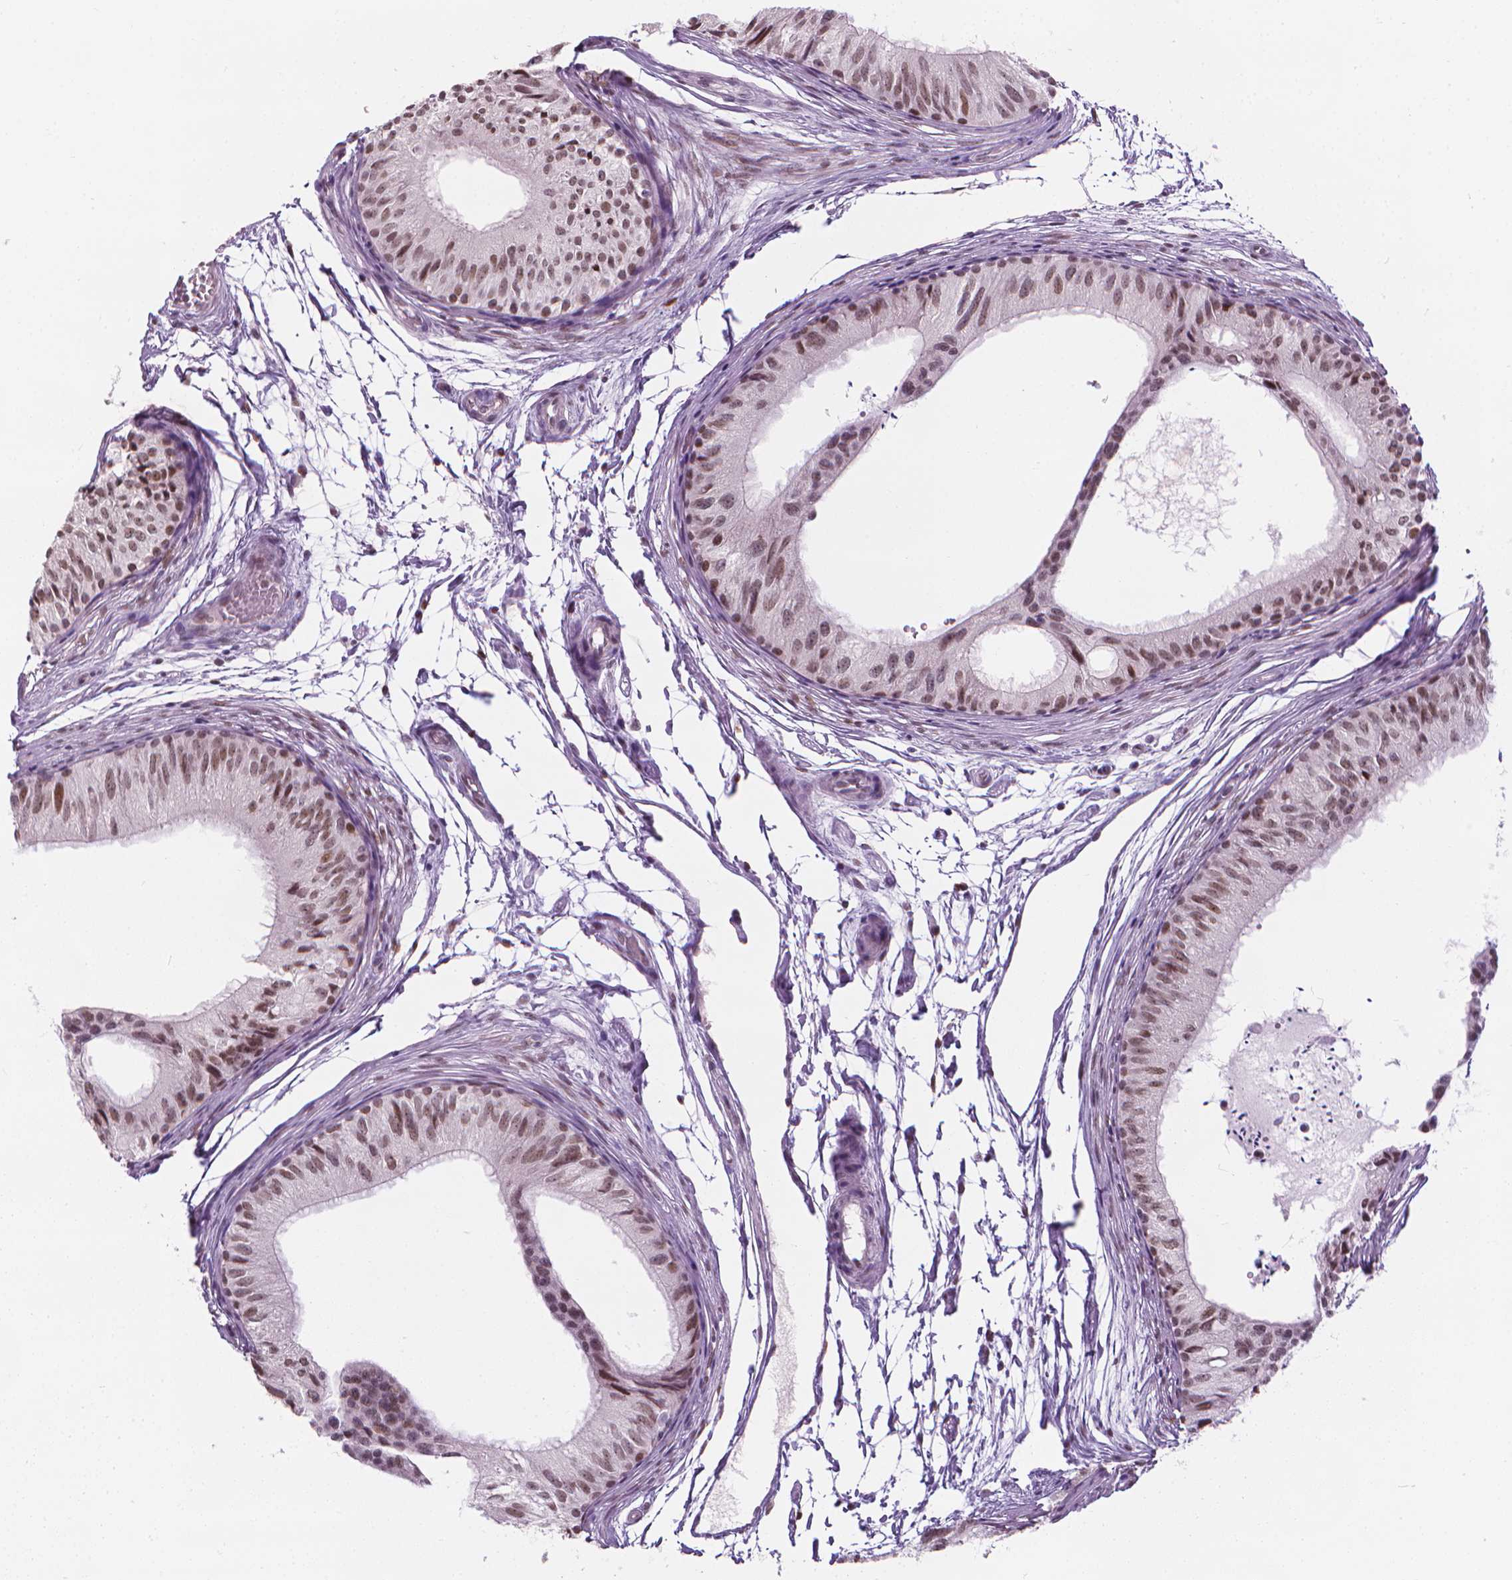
{"staining": {"intensity": "moderate", "quantity": ">75%", "location": "nuclear"}, "tissue": "epididymis", "cell_type": "Glandular cells", "image_type": "normal", "snomed": [{"axis": "morphology", "description": "Normal tissue, NOS"}, {"axis": "topography", "description": "Epididymis"}], "caption": "Moderate nuclear protein staining is identified in about >75% of glandular cells in epididymis. (DAB = brown stain, brightfield microscopy at high magnification).", "gene": "CDKN1C", "patient": {"sex": "male", "age": 25}}